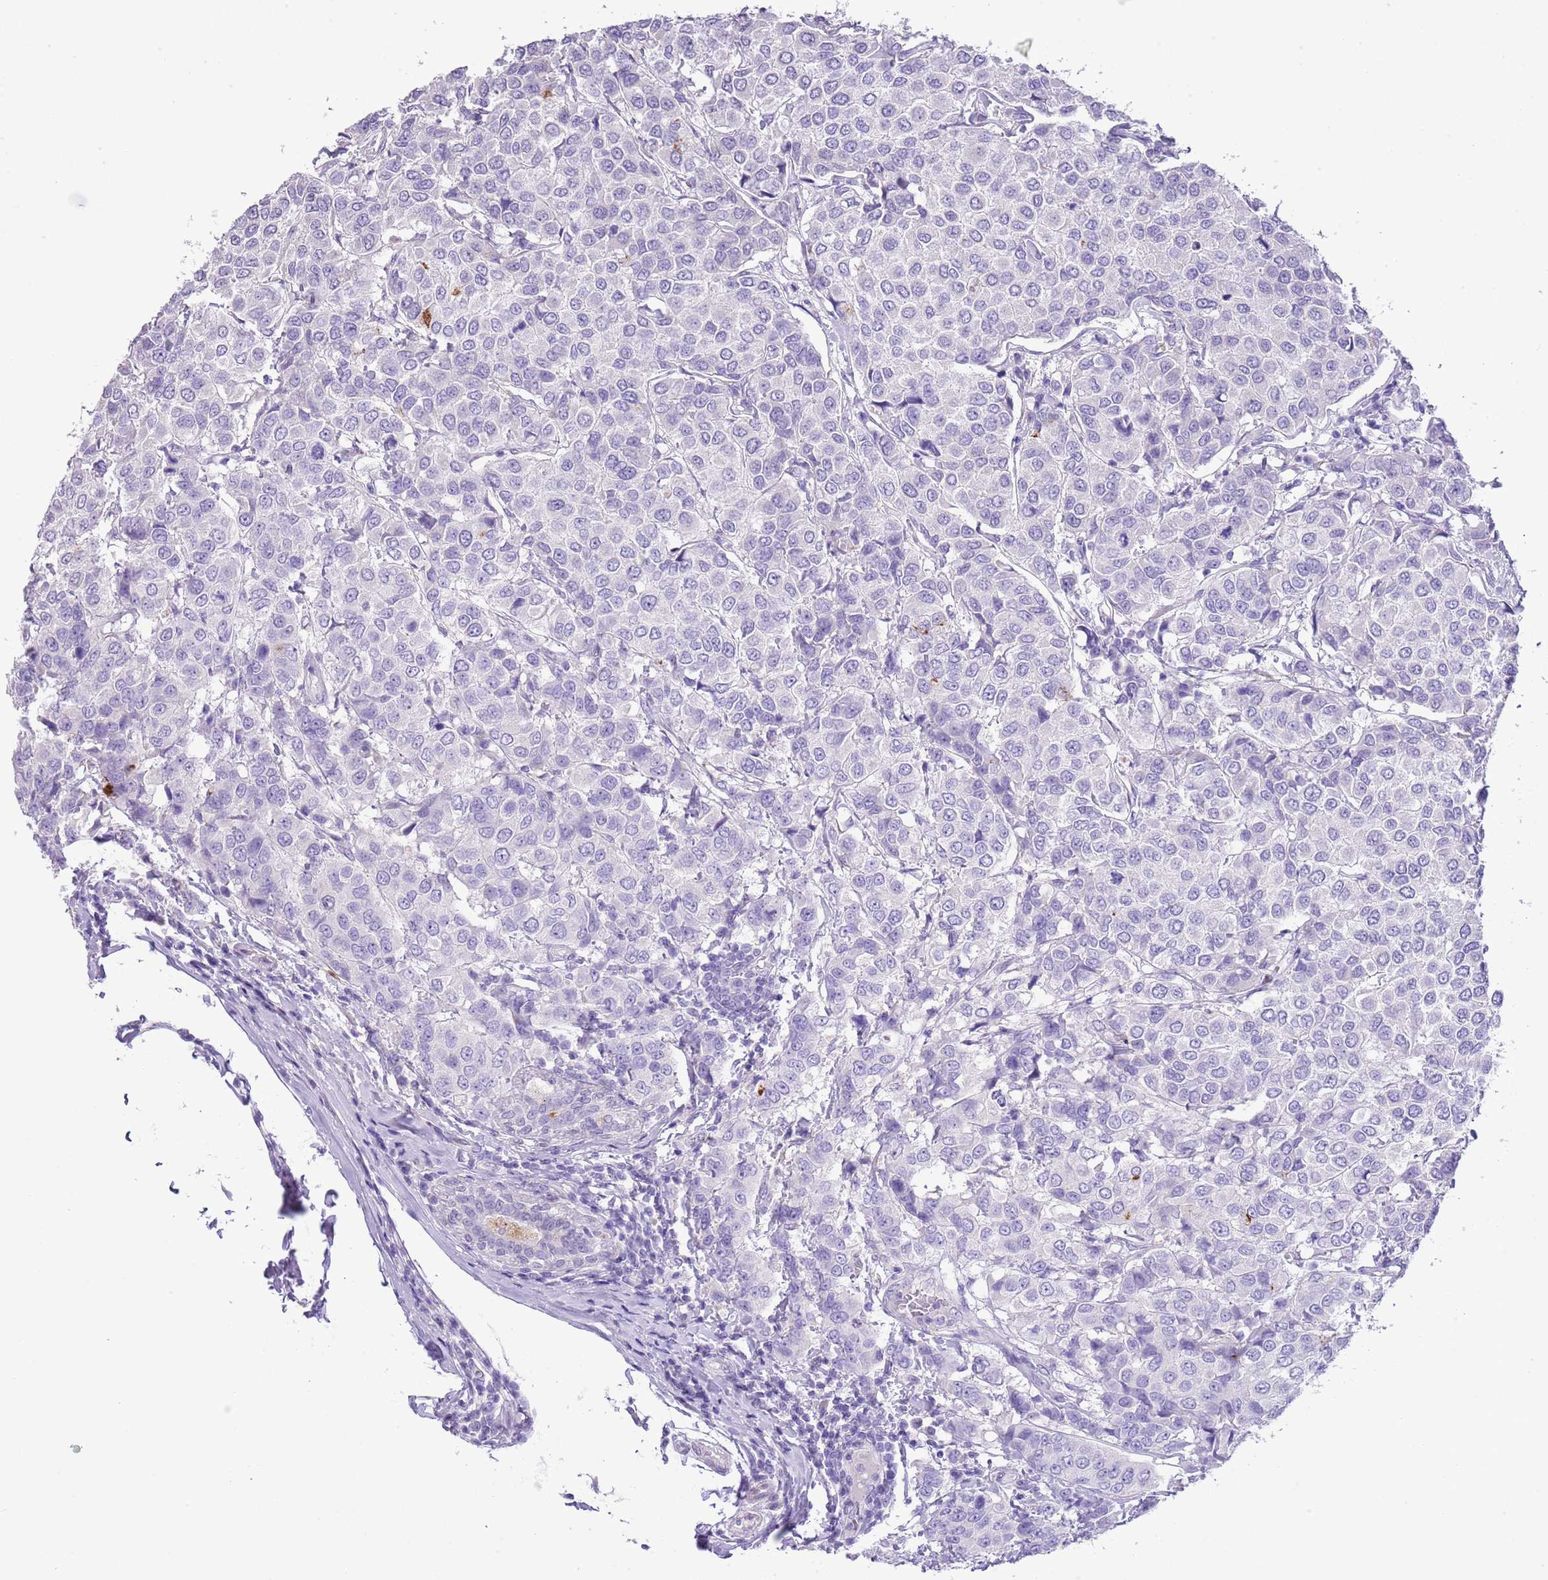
{"staining": {"intensity": "negative", "quantity": "none", "location": "none"}, "tissue": "breast cancer", "cell_type": "Tumor cells", "image_type": "cancer", "snomed": [{"axis": "morphology", "description": "Duct carcinoma"}, {"axis": "topography", "description": "Breast"}], "caption": "An IHC histopathology image of breast cancer is shown. There is no staining in tumor cells of breast cancer.", "gene": "OR2Z1", "patient": {"sex": "female", "age": 55}}